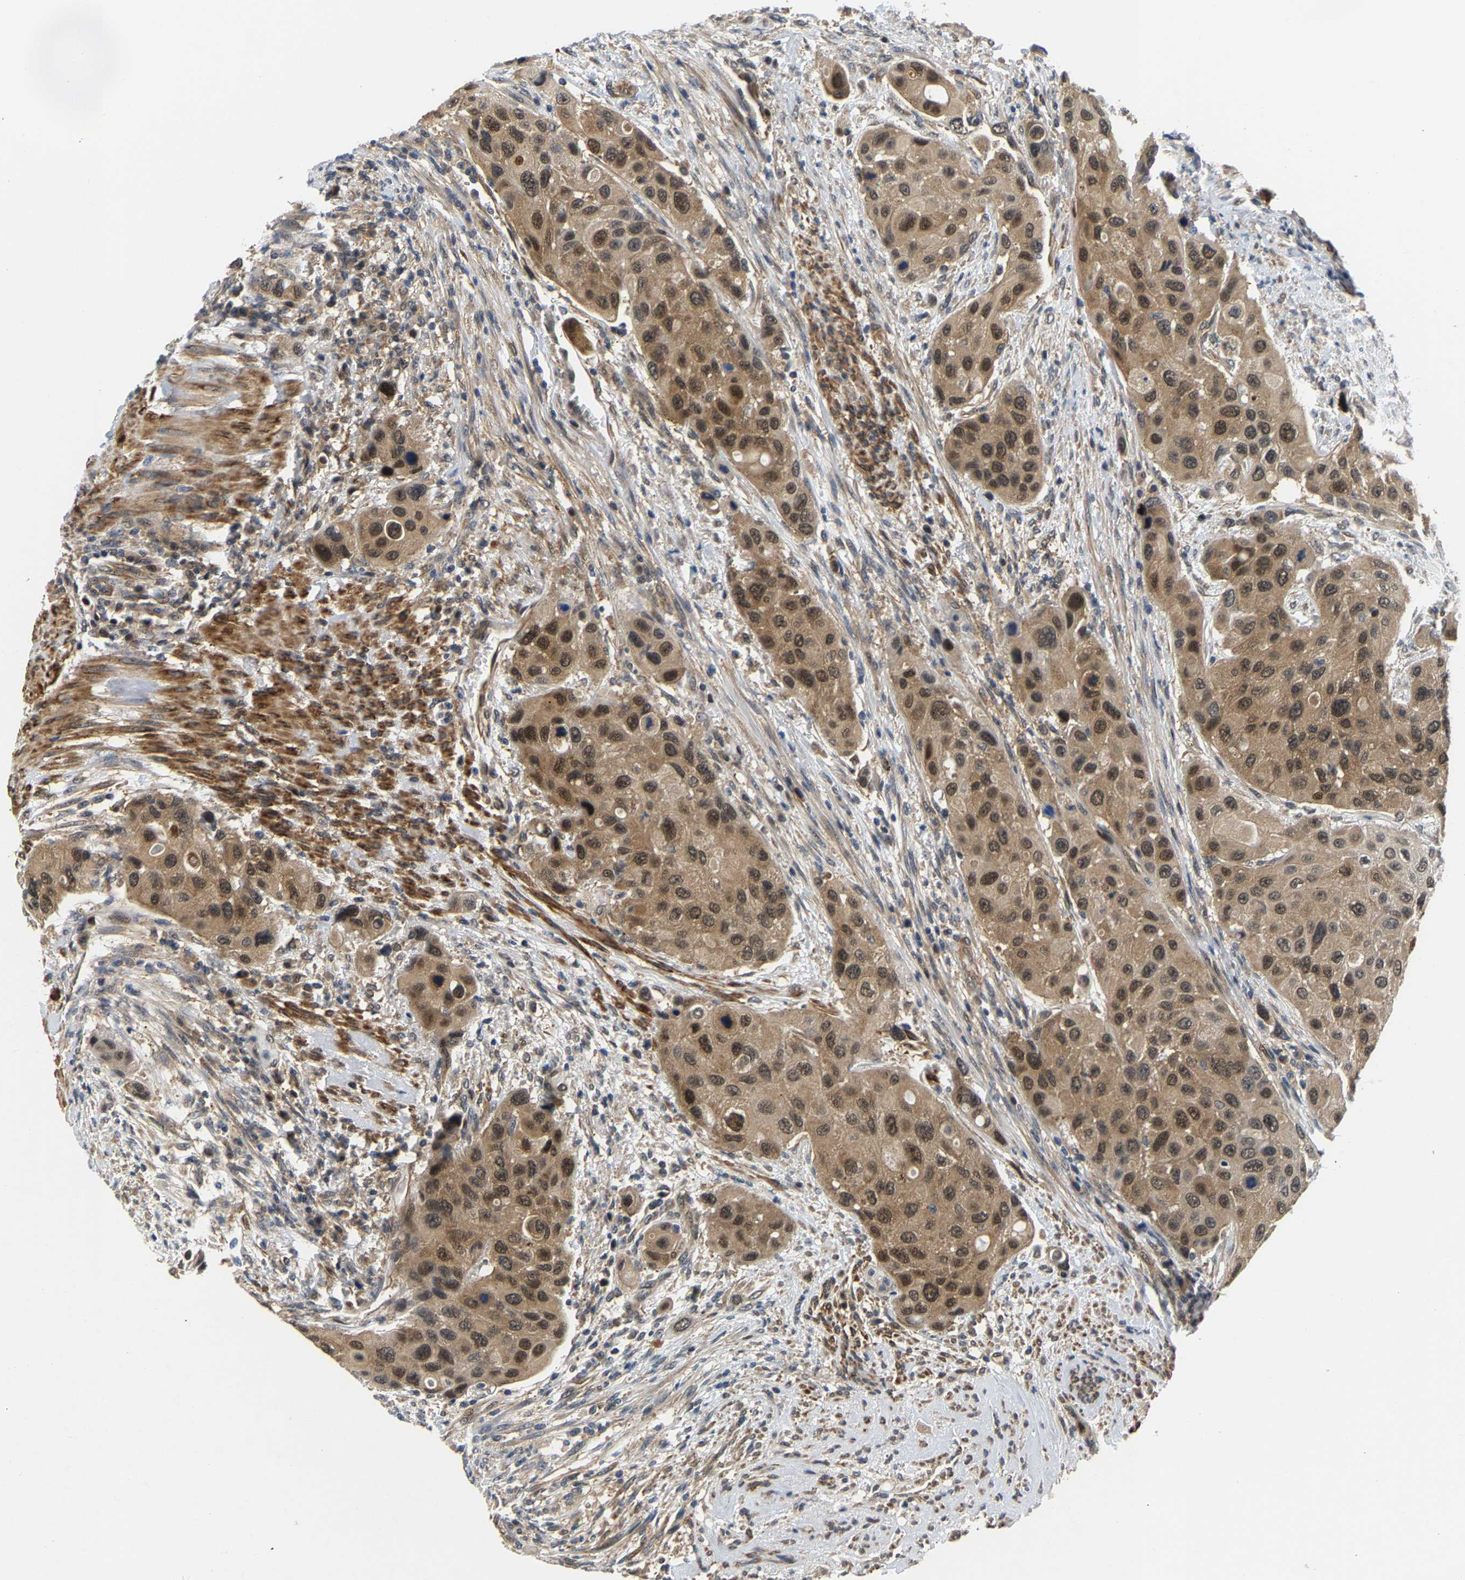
{"staining": {"intensity": "moderate", "quantity": ">75%", "location": "cytoplasmic/membranous,nuclear"}, "tissue": "urothelial cancer", "cell_type": "Tumor cells", "image_type": "cancer", "snomed": [{"axis": "morphology", "description": "Urothelial carcinoma, High grade"}, {"axis": "topography", "description": "Urinary bladder"}], "caption": "Moderate cytoplasmic/membranous and nuclear expression is seen in approximately >75% of tumor cells in urothelial carcinoma (high-grade).", "gene": "LARP6", "patient": {"sex": "female", "age": 56}}